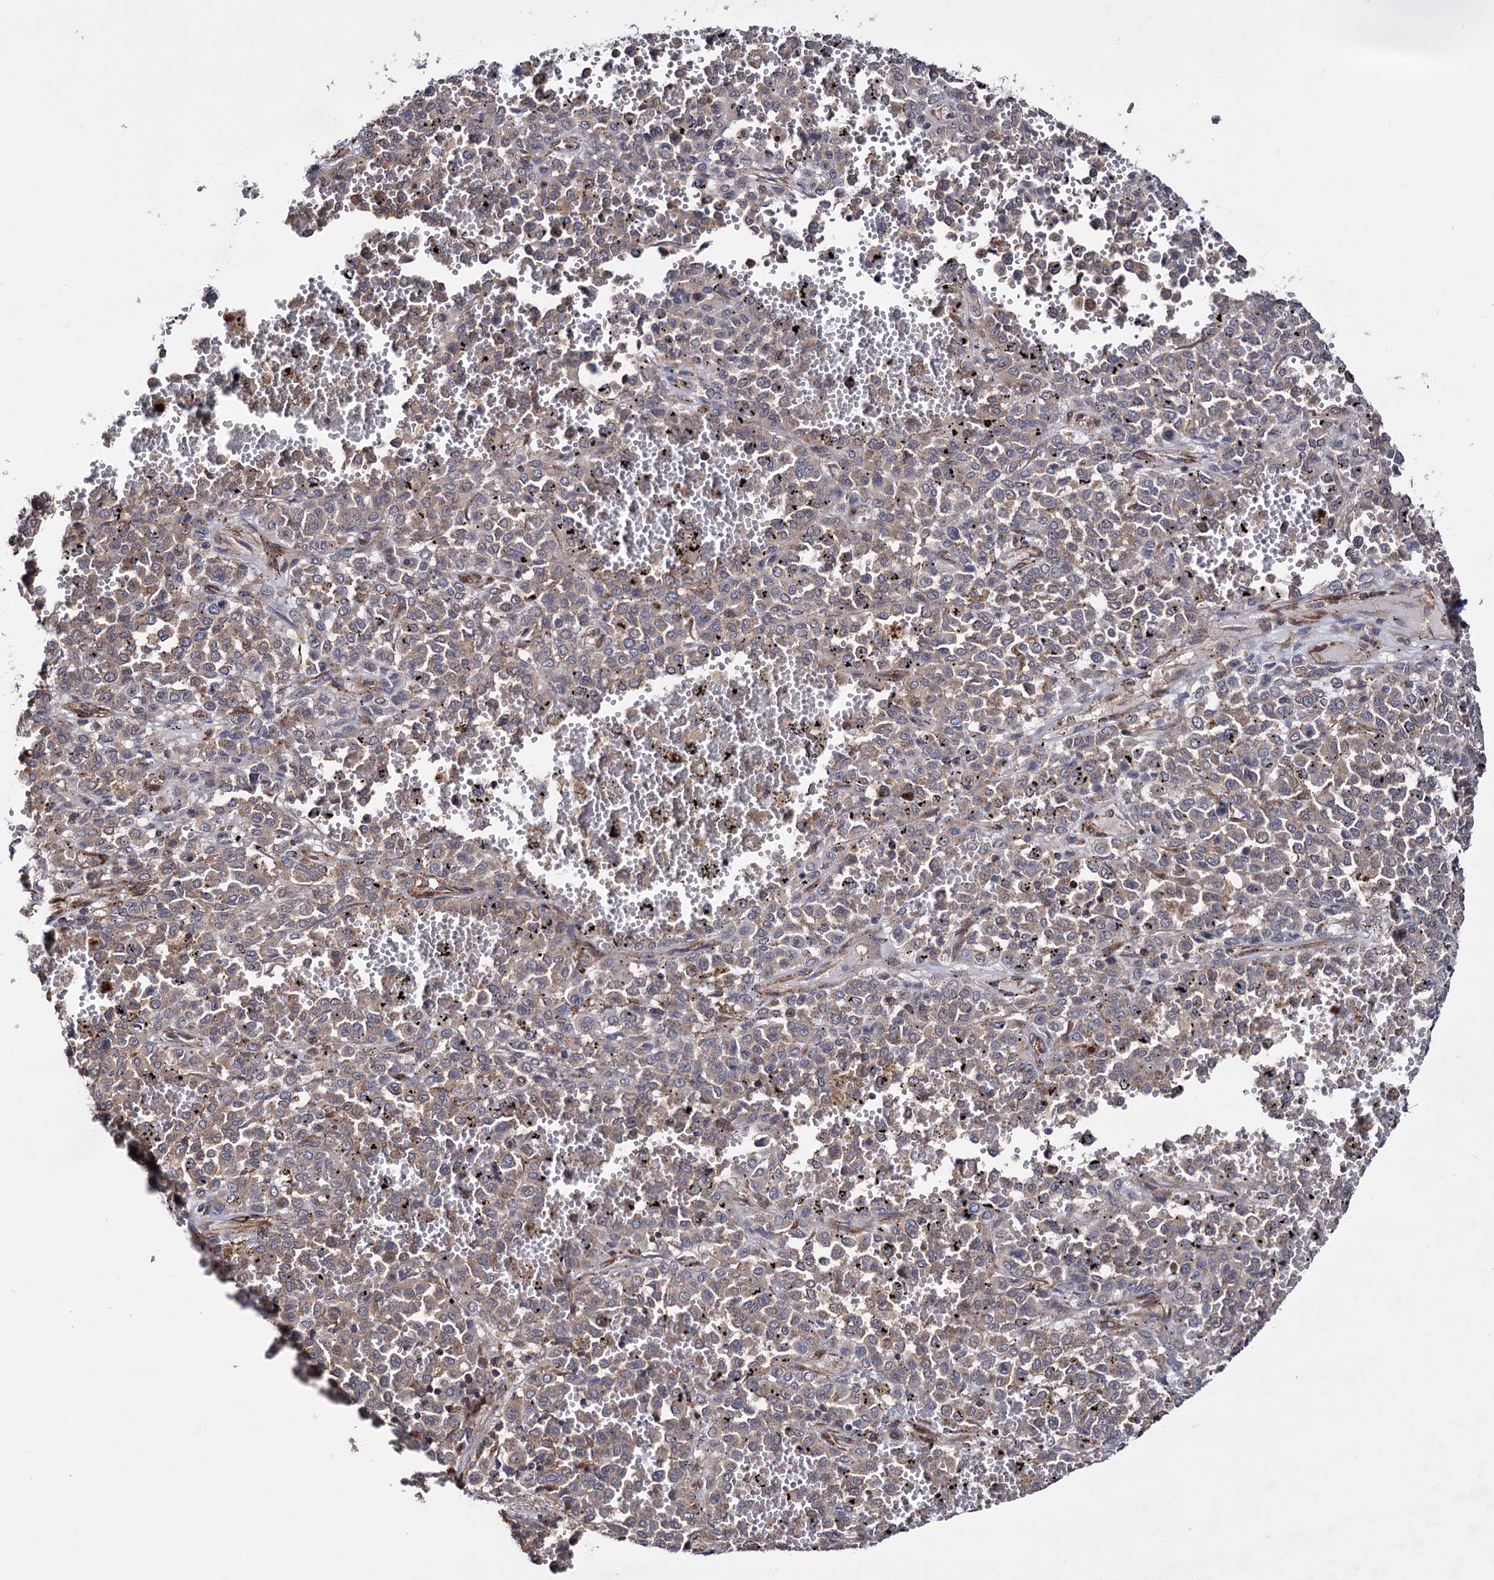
{"staining": {"intensity": "weak", "quantity": "<25%", "location": "cytoplasmic/membranous"}, "tissue": "melanoma", "cell_type": "Tumor cells", "image_type": "cancer", "snomed": [{"axis": "morphology", "description": "Malignant melanoma, Metastatic site"}, {"axis": "topography", "description": "Pancreas"}], "caption": "A photomicrograph of melanoma stained for a protein reveals no brown staining in tumor cells.", "gene": "FERMT2", "patient": {"sex": "female", "age": 30}}